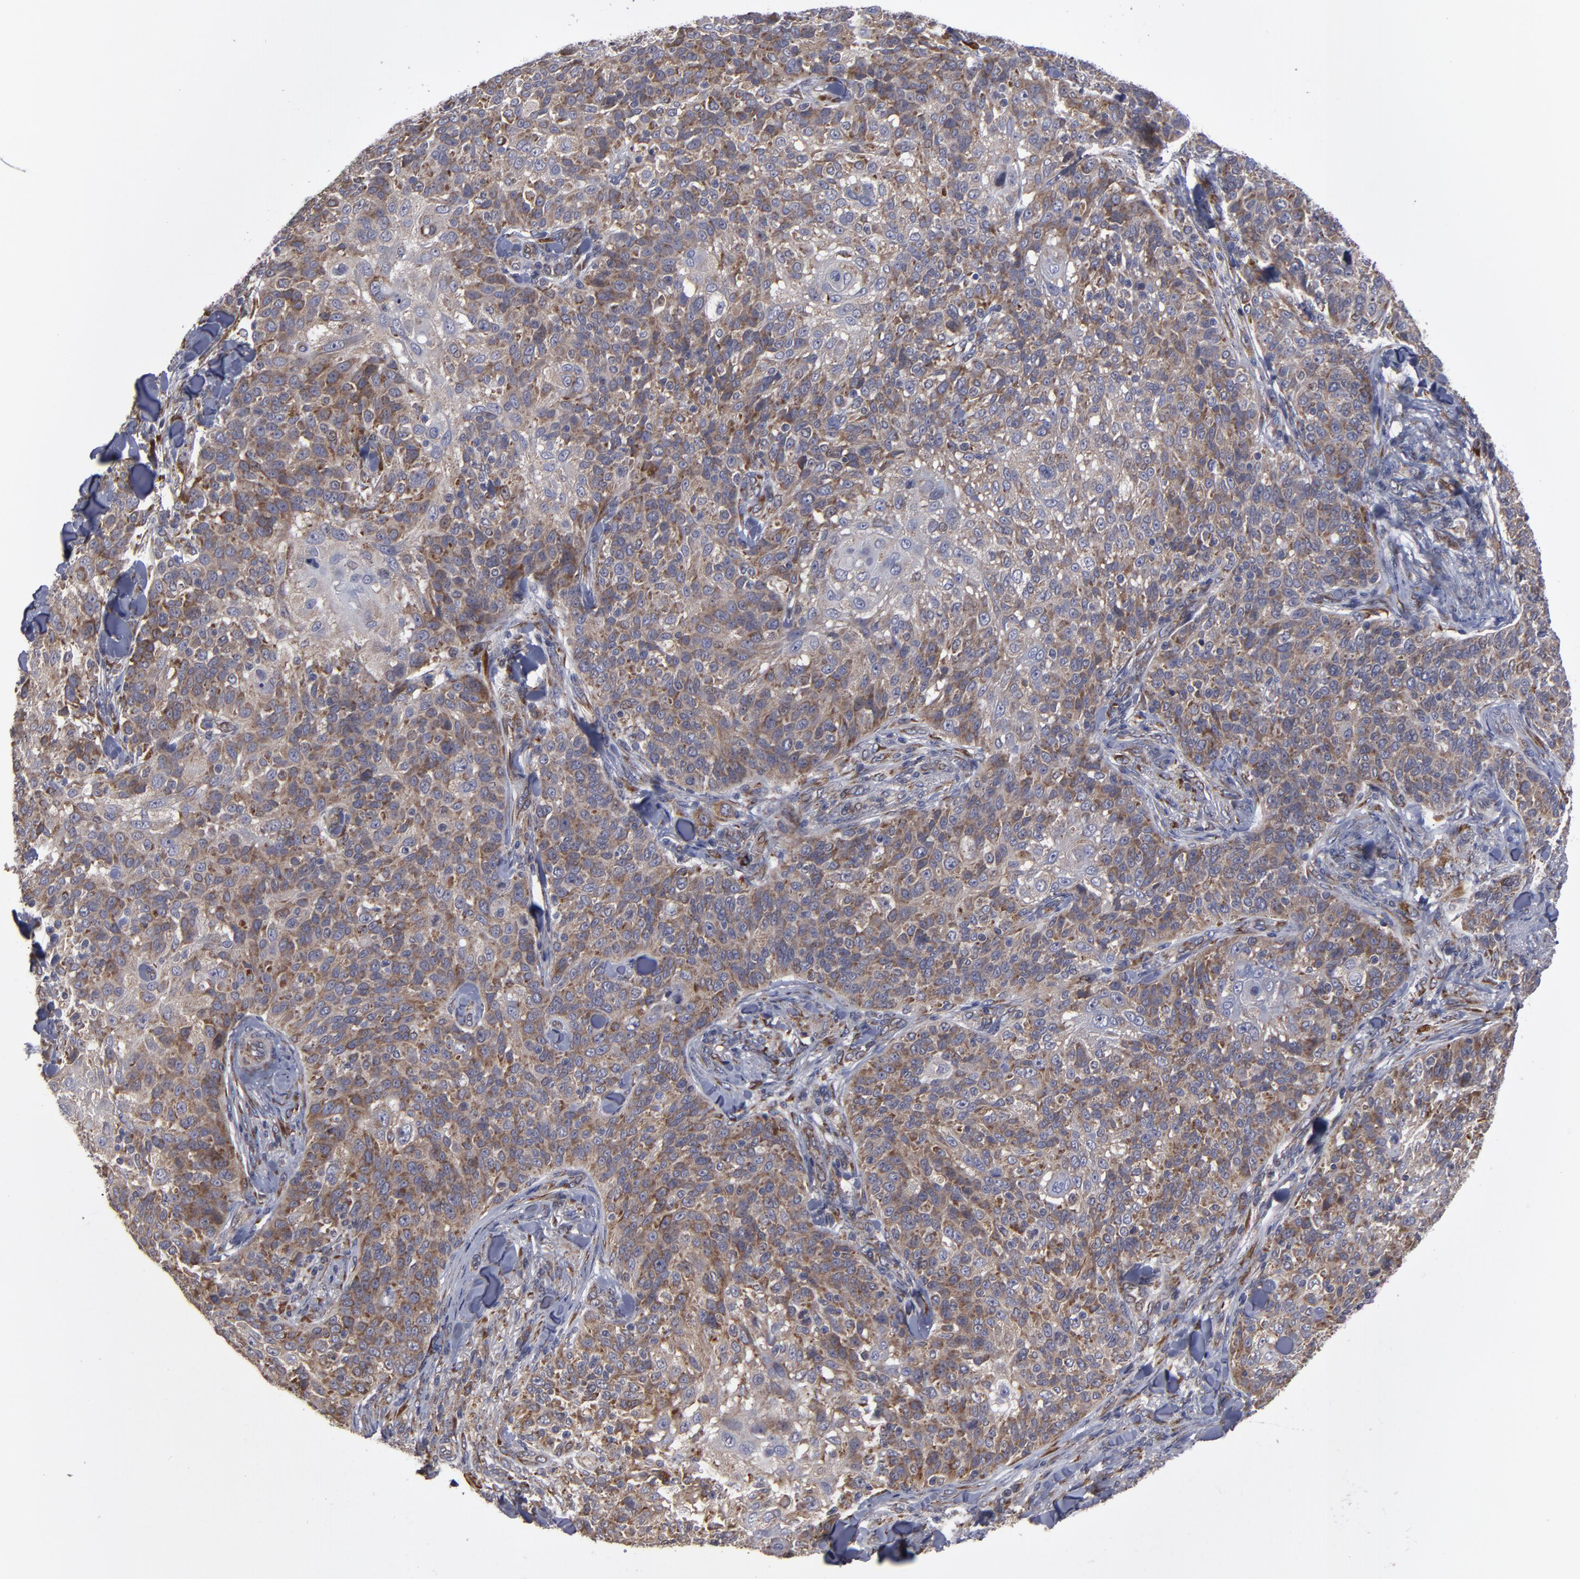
{"staining": {"intensity": "moderate", "quantity": ">75%", "location": "cytoplasmic/membranous"}, "tissue": "skin cancer", "cell_type": "Tumor cells", "image_type": "cancer", "snomed": [{"axis": "morphology", "description": "Normal tissue, NOS"}, {"axis": "morphology", "description": "Squamous cell carcinoma, NOS"}, {"axis": "topography", "description": "Skin"}], "caption": "Immunohistochemistry (DAB (3,3'-diaminobenzidine)) staining of human skin squamous cell carcinoma displays moderate cytoplasmic/membranous protein expression in about >75% of tumor cells. The protein of interest is shown in brown color, while the nuclei are stained blue.", "gene": "SND1", "patient": {"sex": "female", "age": 83}}